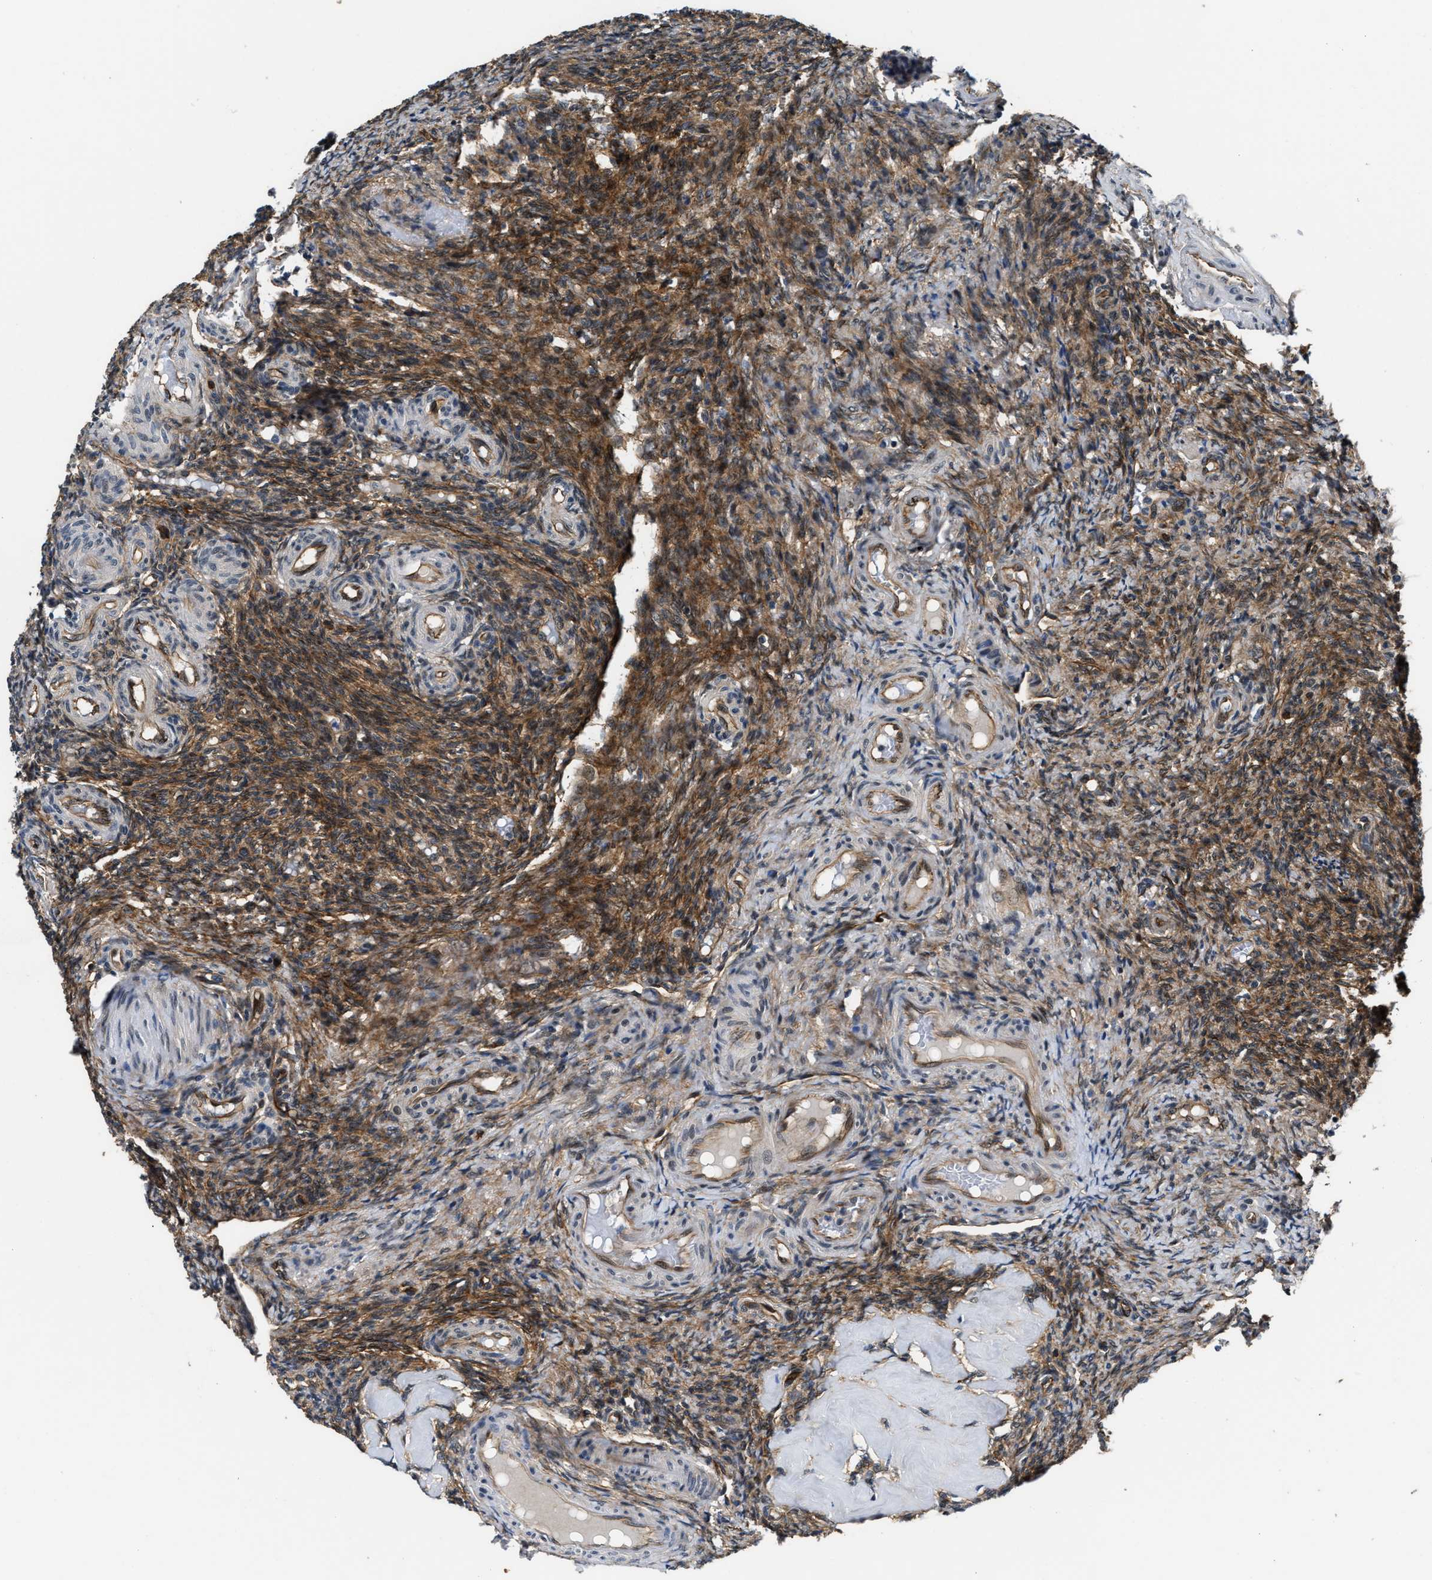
{"staining": {"intensity": "moderate", "quantity": ">75%", "location": "cytoplasmic/membranous"}, "tissue": "ovary", "cell_type": "Follicle cells", "image_type": "normal", "snomed": [{"axis": "morphology", "description": "Normal tissue, NOS"}, {"axis": "topography", "description": "Ovary"}], "caption": "DAB immunohistochemical staining of benign ovary exhibits moderate cytoplasmic/membranous protein positivity in approximately >75% of follicle cells.", "gene": "COPS2", "patient": {"sex": "female", "age": 41}}